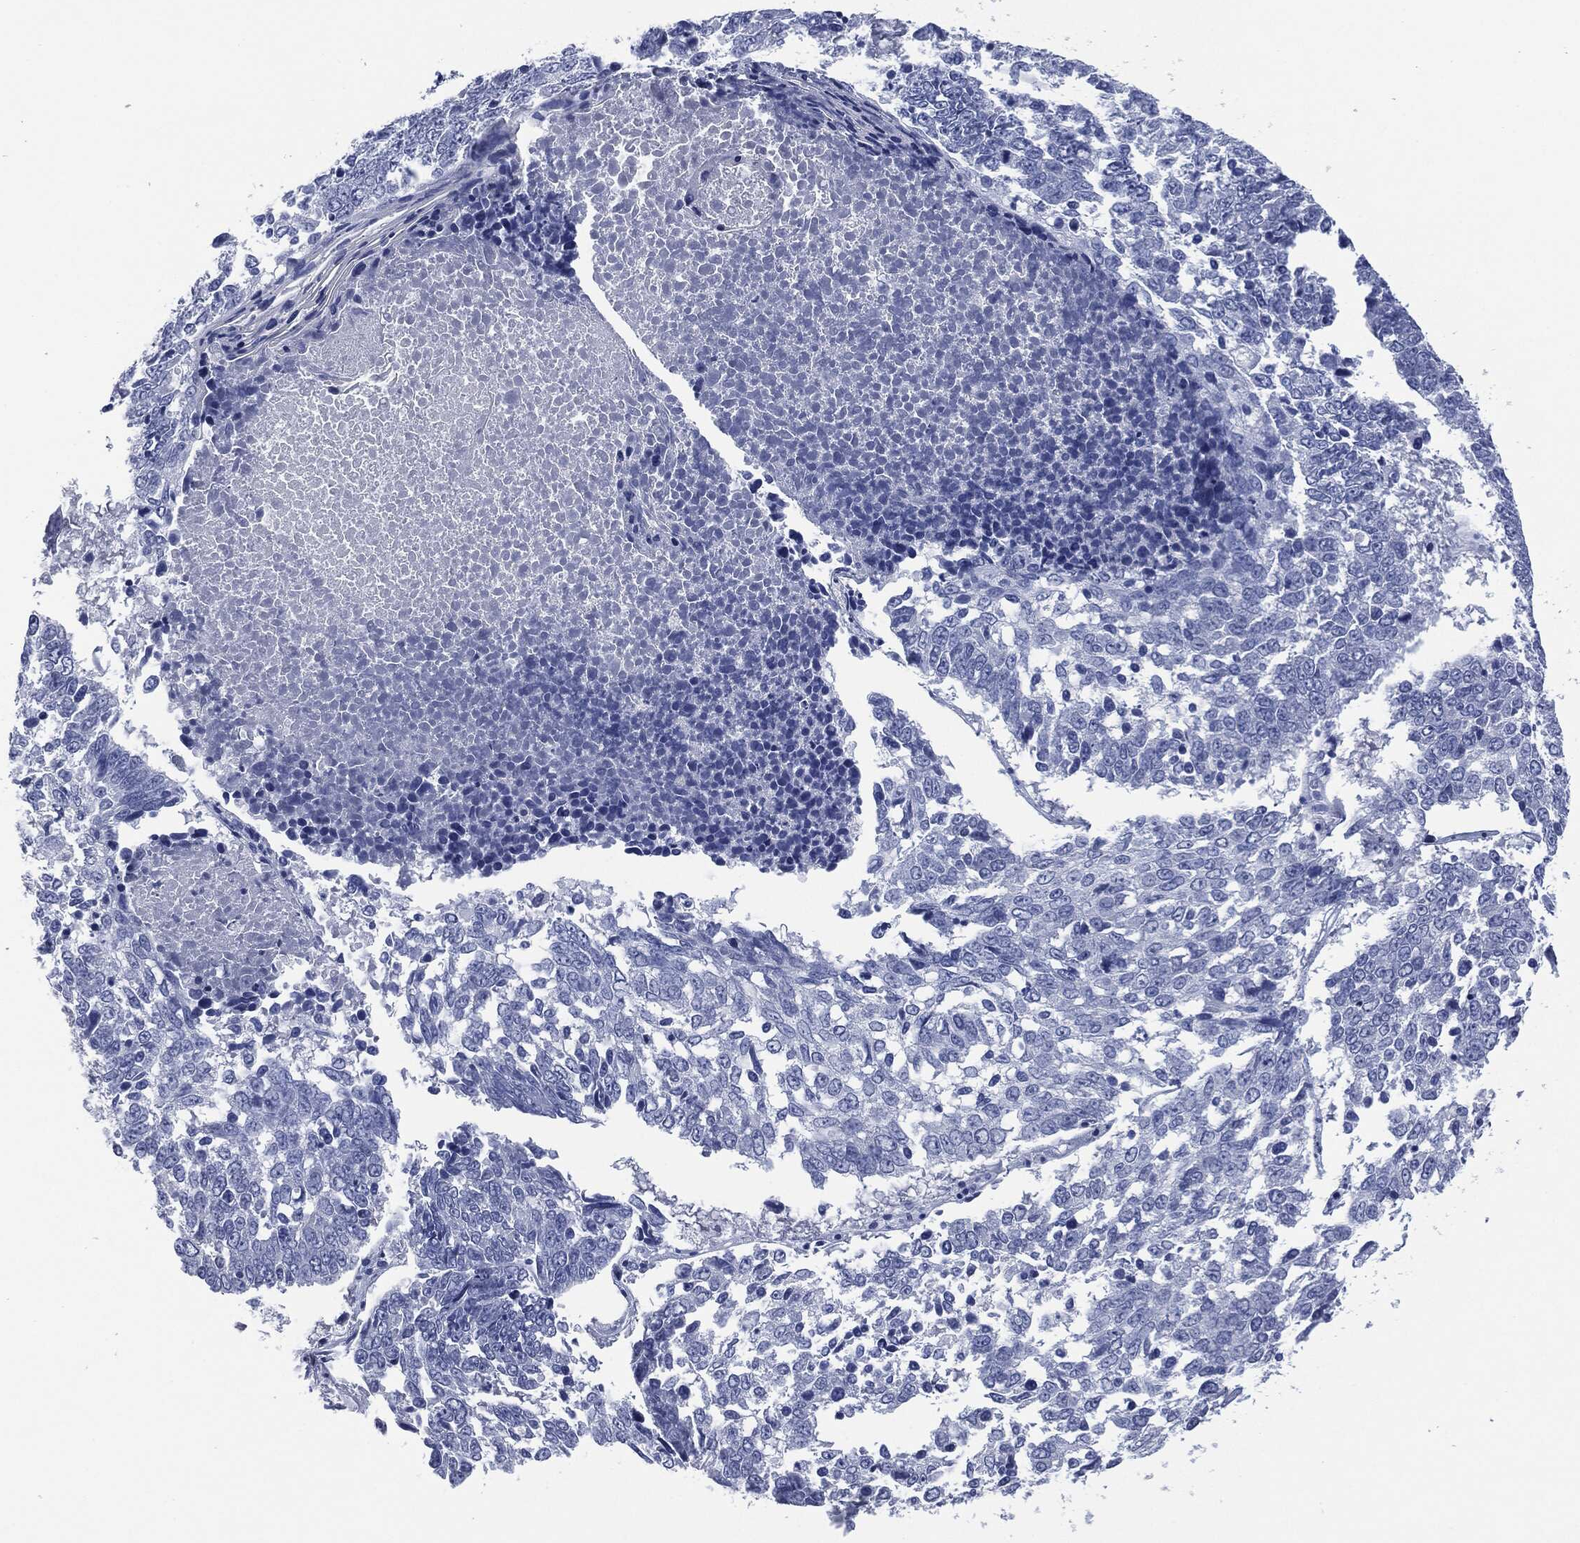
{"staining": {"intensity": "negative", "quantity": "none", "location": "none"}, "tissue": "lung cancer", "cell_type": "Tumor cells", "image_type": "cancer", "snomed": [{"axis": "morphology", "description": "Squamous cell carcinoma, NOS"}, {"axis": "topography", "description": "Lung"}], "caption": "IHC image of neoplastic tissue: human lung cancer stained with DAB shows no significant protein positivity in tumor cells.", "gene": "MUC16", "patient": {"sex": "male", "age": 82}}